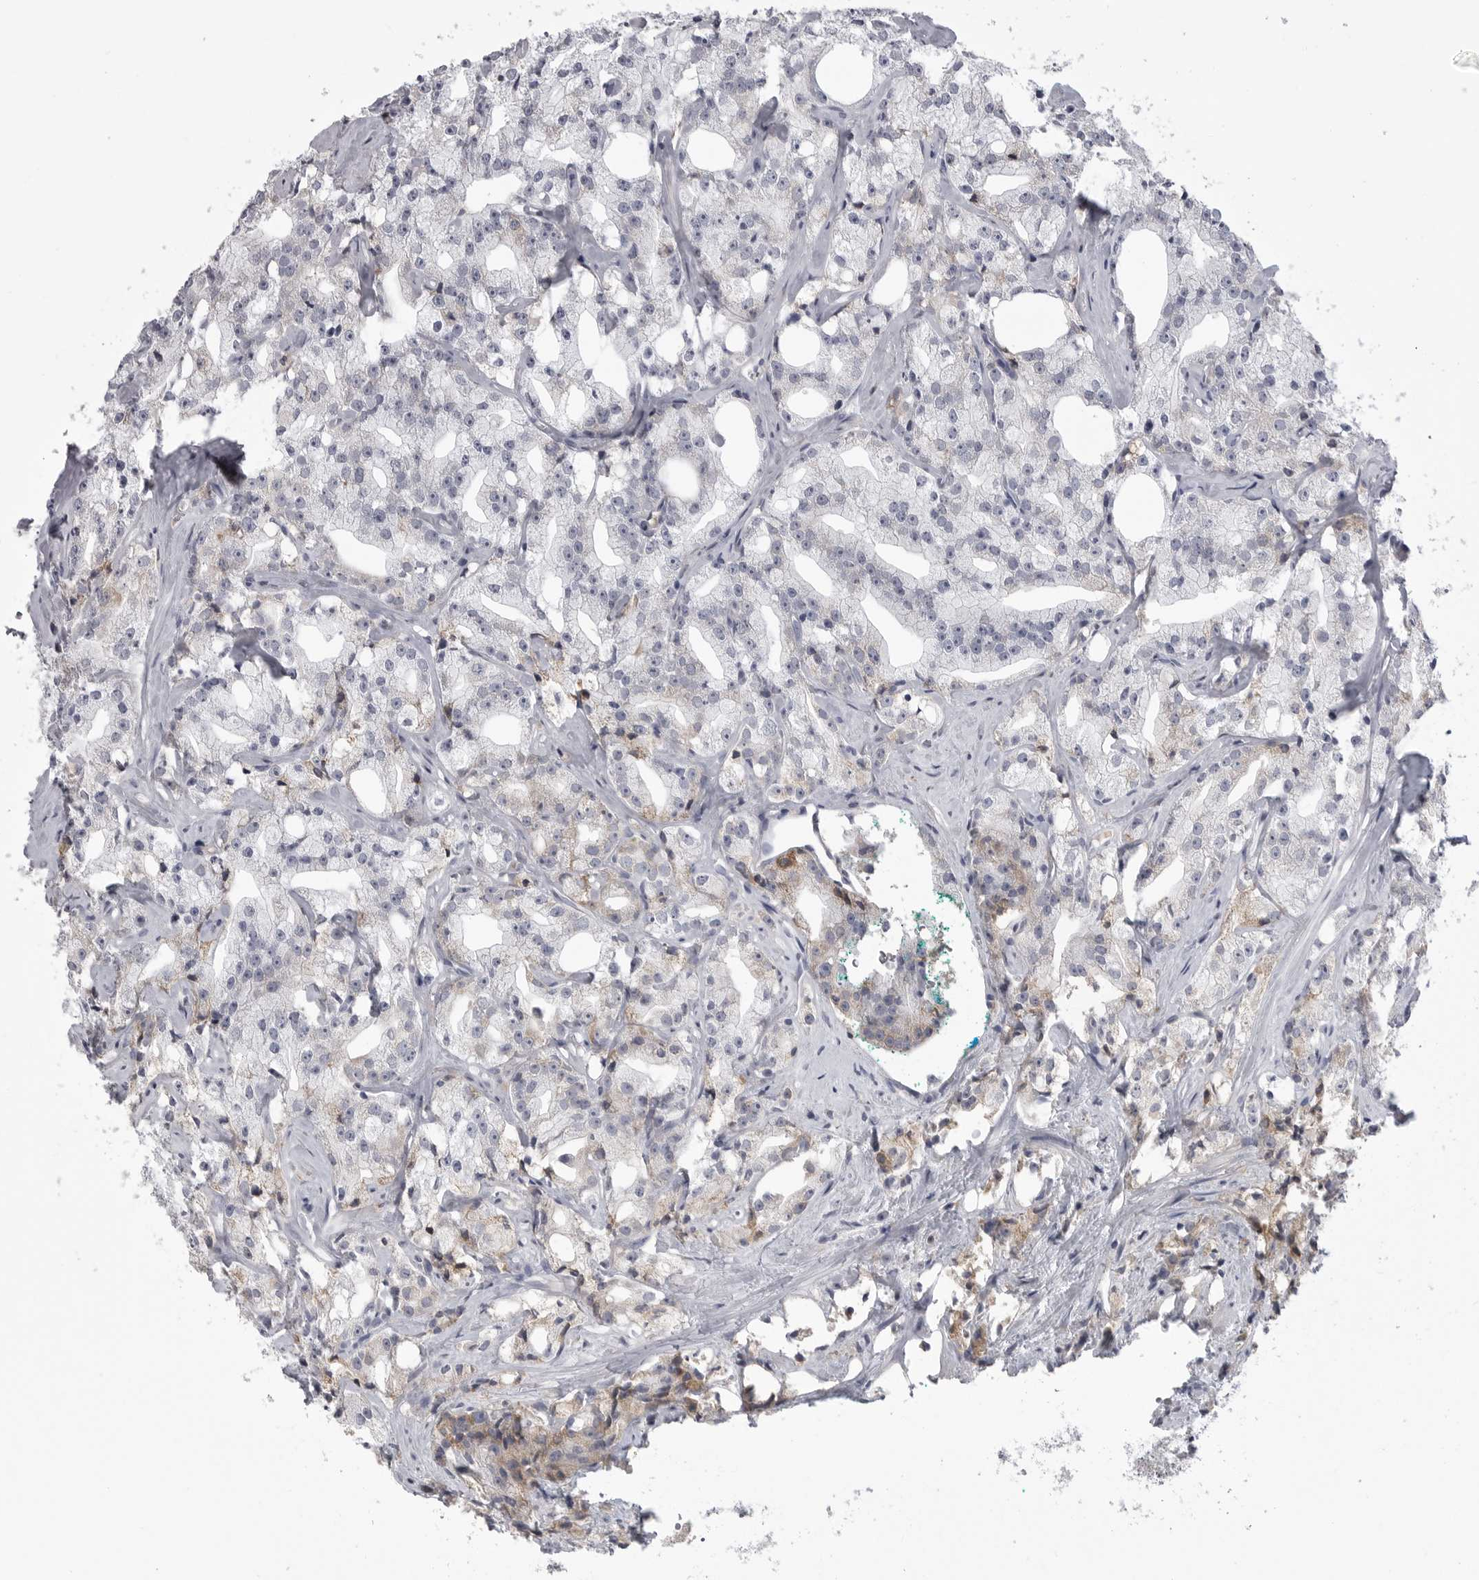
{"staining": {"intensity": "negative", "quantity": "none", "location": "none"}, "tissue": "prostate cancer", "cell_type": "Tumor cells", "image_type": "cancer", "snomed": [{"axis": "morphology", "description": "Adenocarcinoma, High grade"}, {"axis": "topography", "description": "Prostate"}], "caption": "The micrograph displays no staining of tumor cells in prostate cancer.", "gene": "FKBP2", "patient": {"sex": "male", "age": 64}}